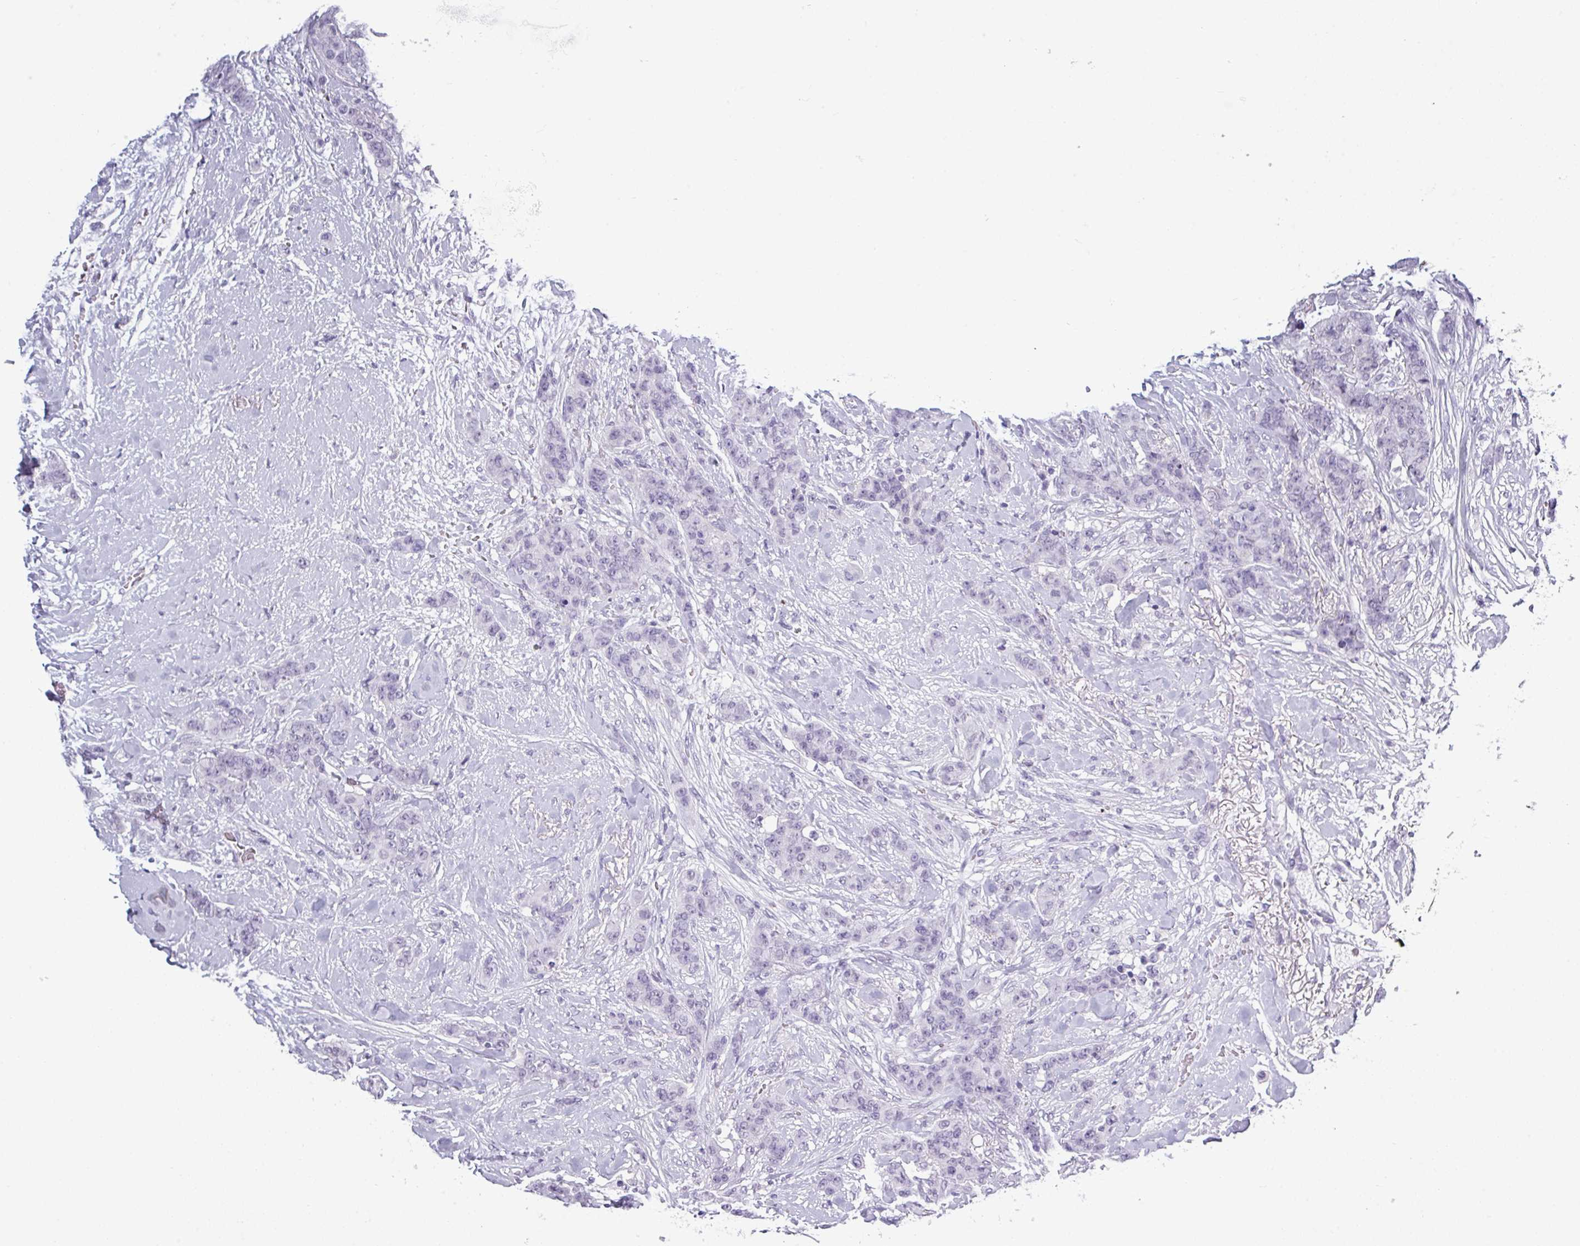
{"staining": {"intensity": "negative", "quantity": "none", "location": "none"}, "tissue": "breast cancer", "cell_type": "Tumor cells", "image_type": "cancer", "snomed": [{"axis": "morphology", "description": "Duct carcinoma"}, {"axis": "topography", "description": "Breast"}], "caption": "This is an immunohistochemistry (IHC) histopathology image of invasive ductal carcinoma (breast). There is no positivity in tumor cells.", "gene": "SRGAP1", "patient": {"sex": "female", "age": 40}}